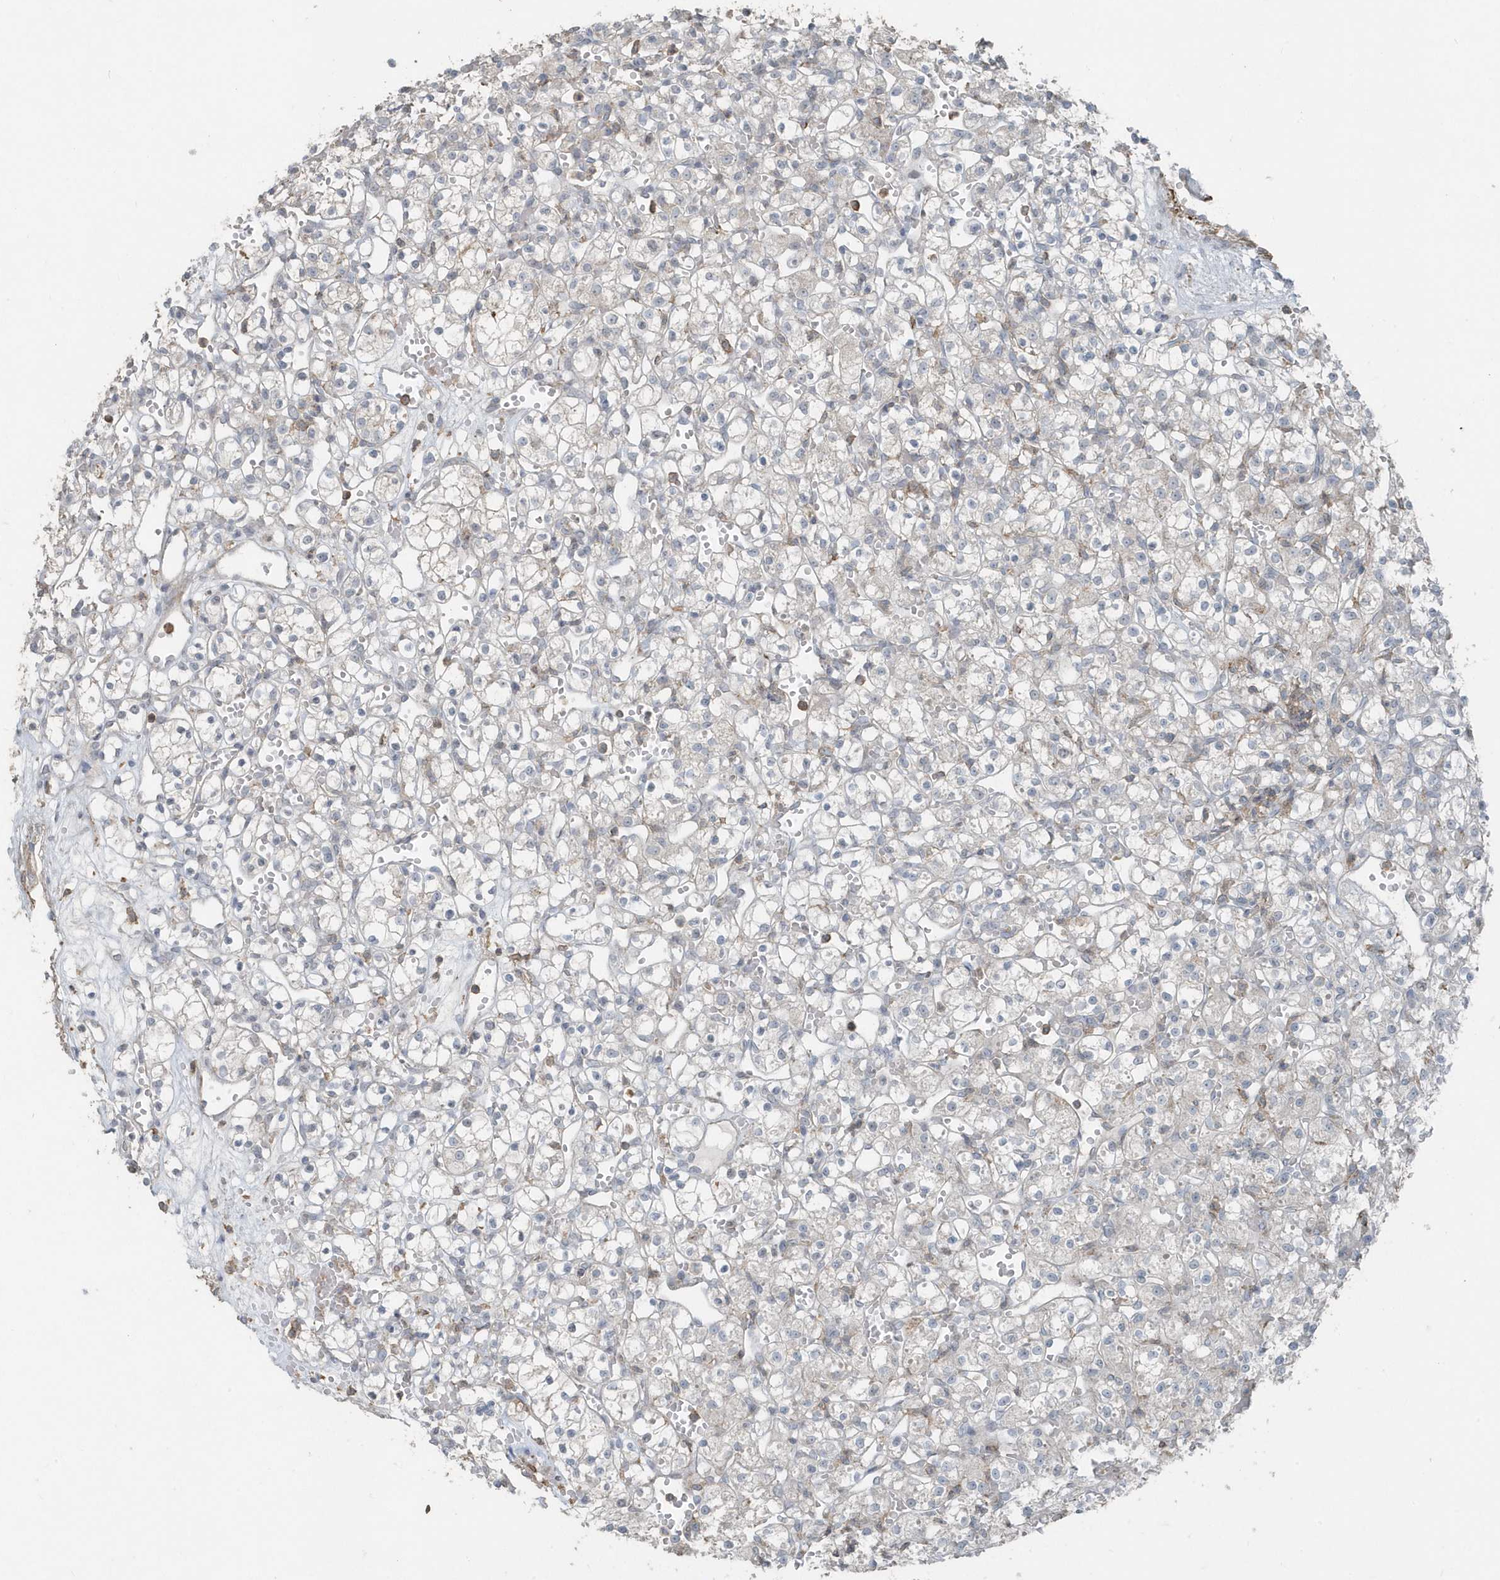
{"staining": {"intensity": "negative", "quantity": "none", "location": "none"}, "tissue": "renal cancer", "cell_type": "Tumor cells", "image_type": "cancer", "snomed": [{"axis": "morphology", "description": "Adenocarcinoma, NOS"}, {"axis": "topography", "description": "Kidney"}], "caption": "This is an immunohistochemistry (IHC) histopathology image of human adenocarcinoma (renal). There is no staining in tumor cells.", "gene": "ACTC1", "patient": {"sex": "female", "age": 59}}